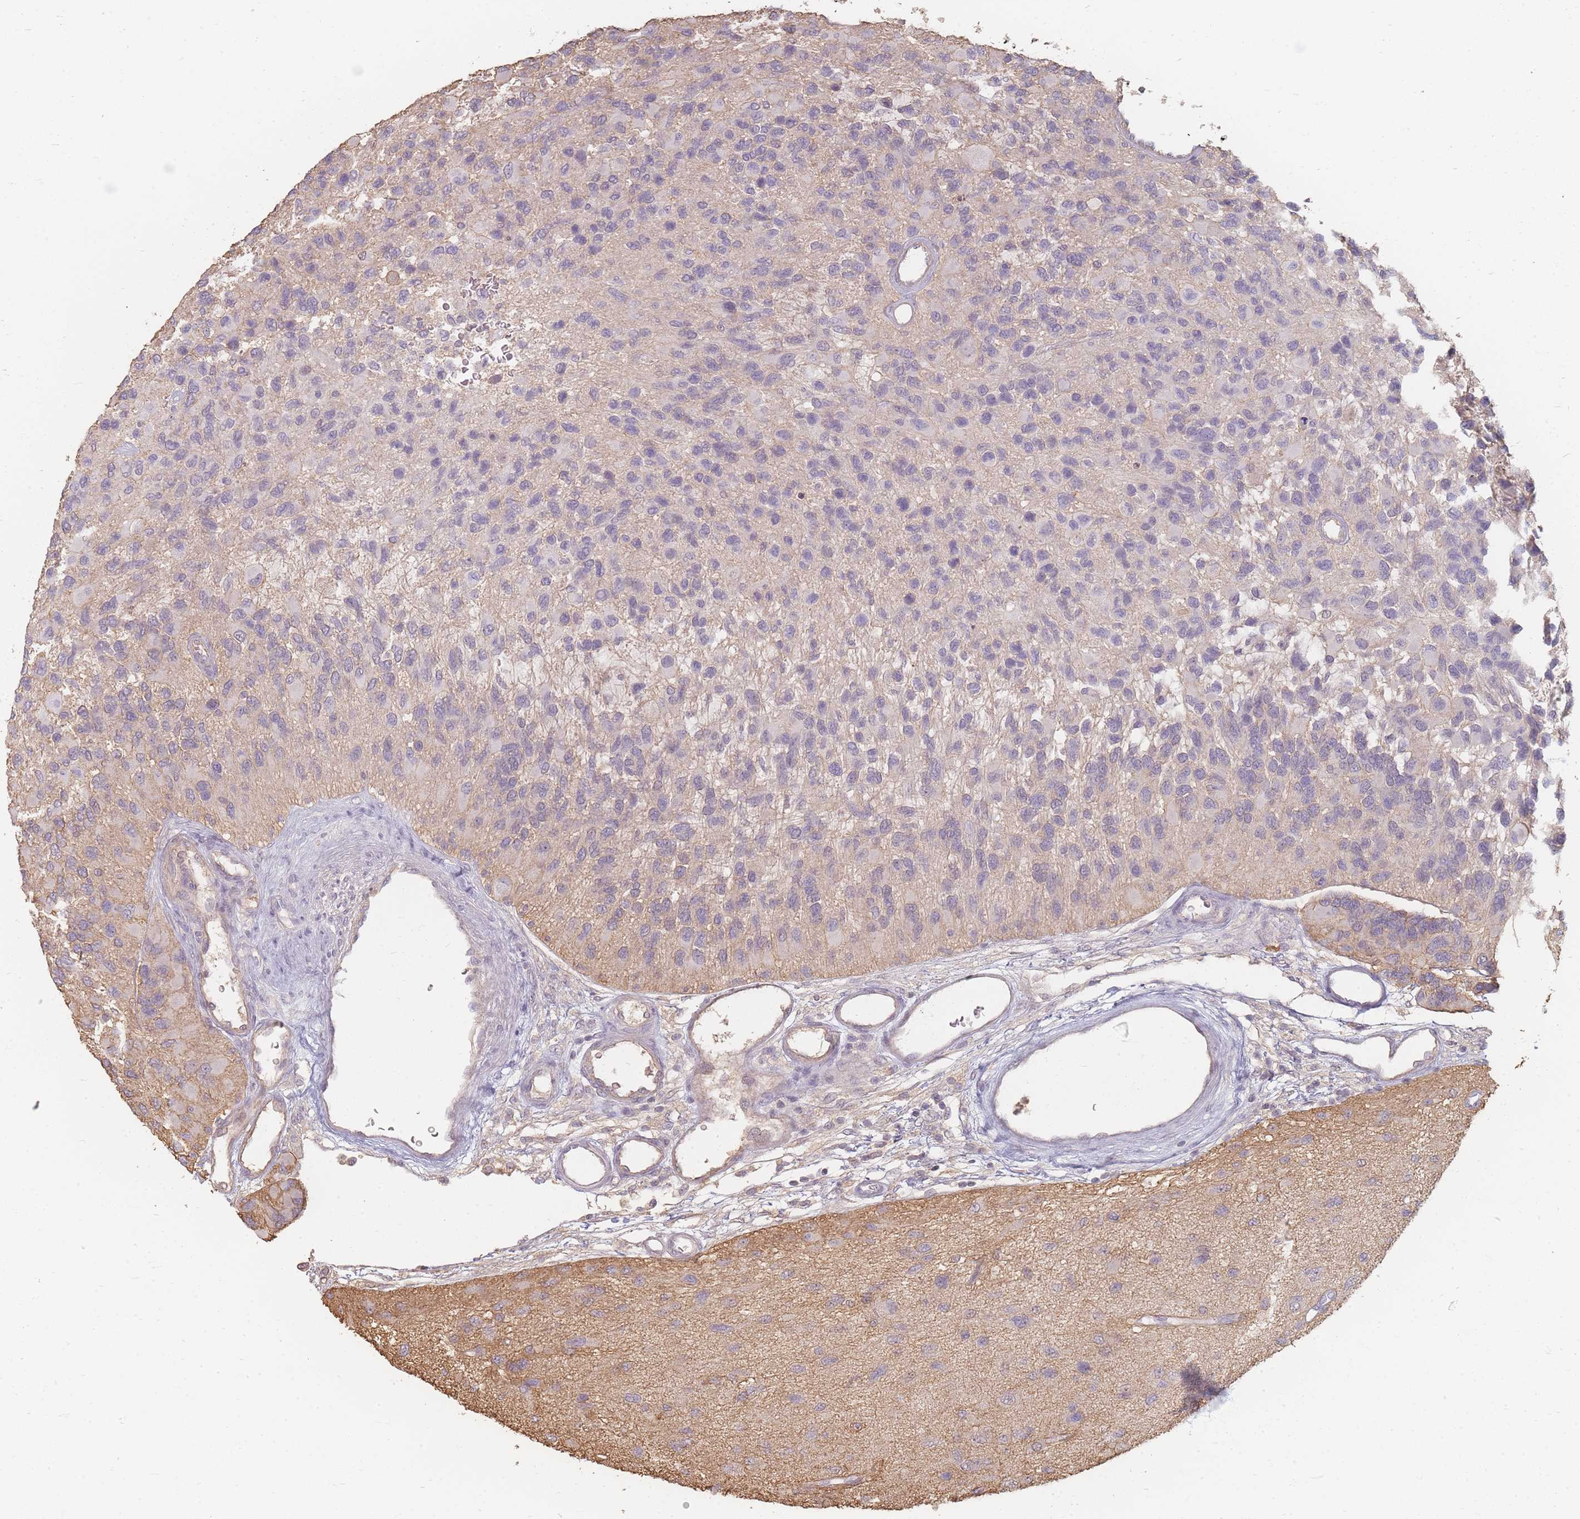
{"staining": {"intensity": "negative", "quantity": "none", "location": "none"}, "tissue": "glioma", "cell_type": "Tumor cells", "image_type": "cancer", "snomed": [{"axis": "morphology", "description": "Glioma, malignant, High grade"}, {"axis": "topography", "description": "Brain"}], "caption": "Malignant glioma (high-grade) stained for a protein using immunohistochemistry displays no expression tumor cells.", "gene": "RFTN1", "patient": {"sex": "male", "age": 77}}